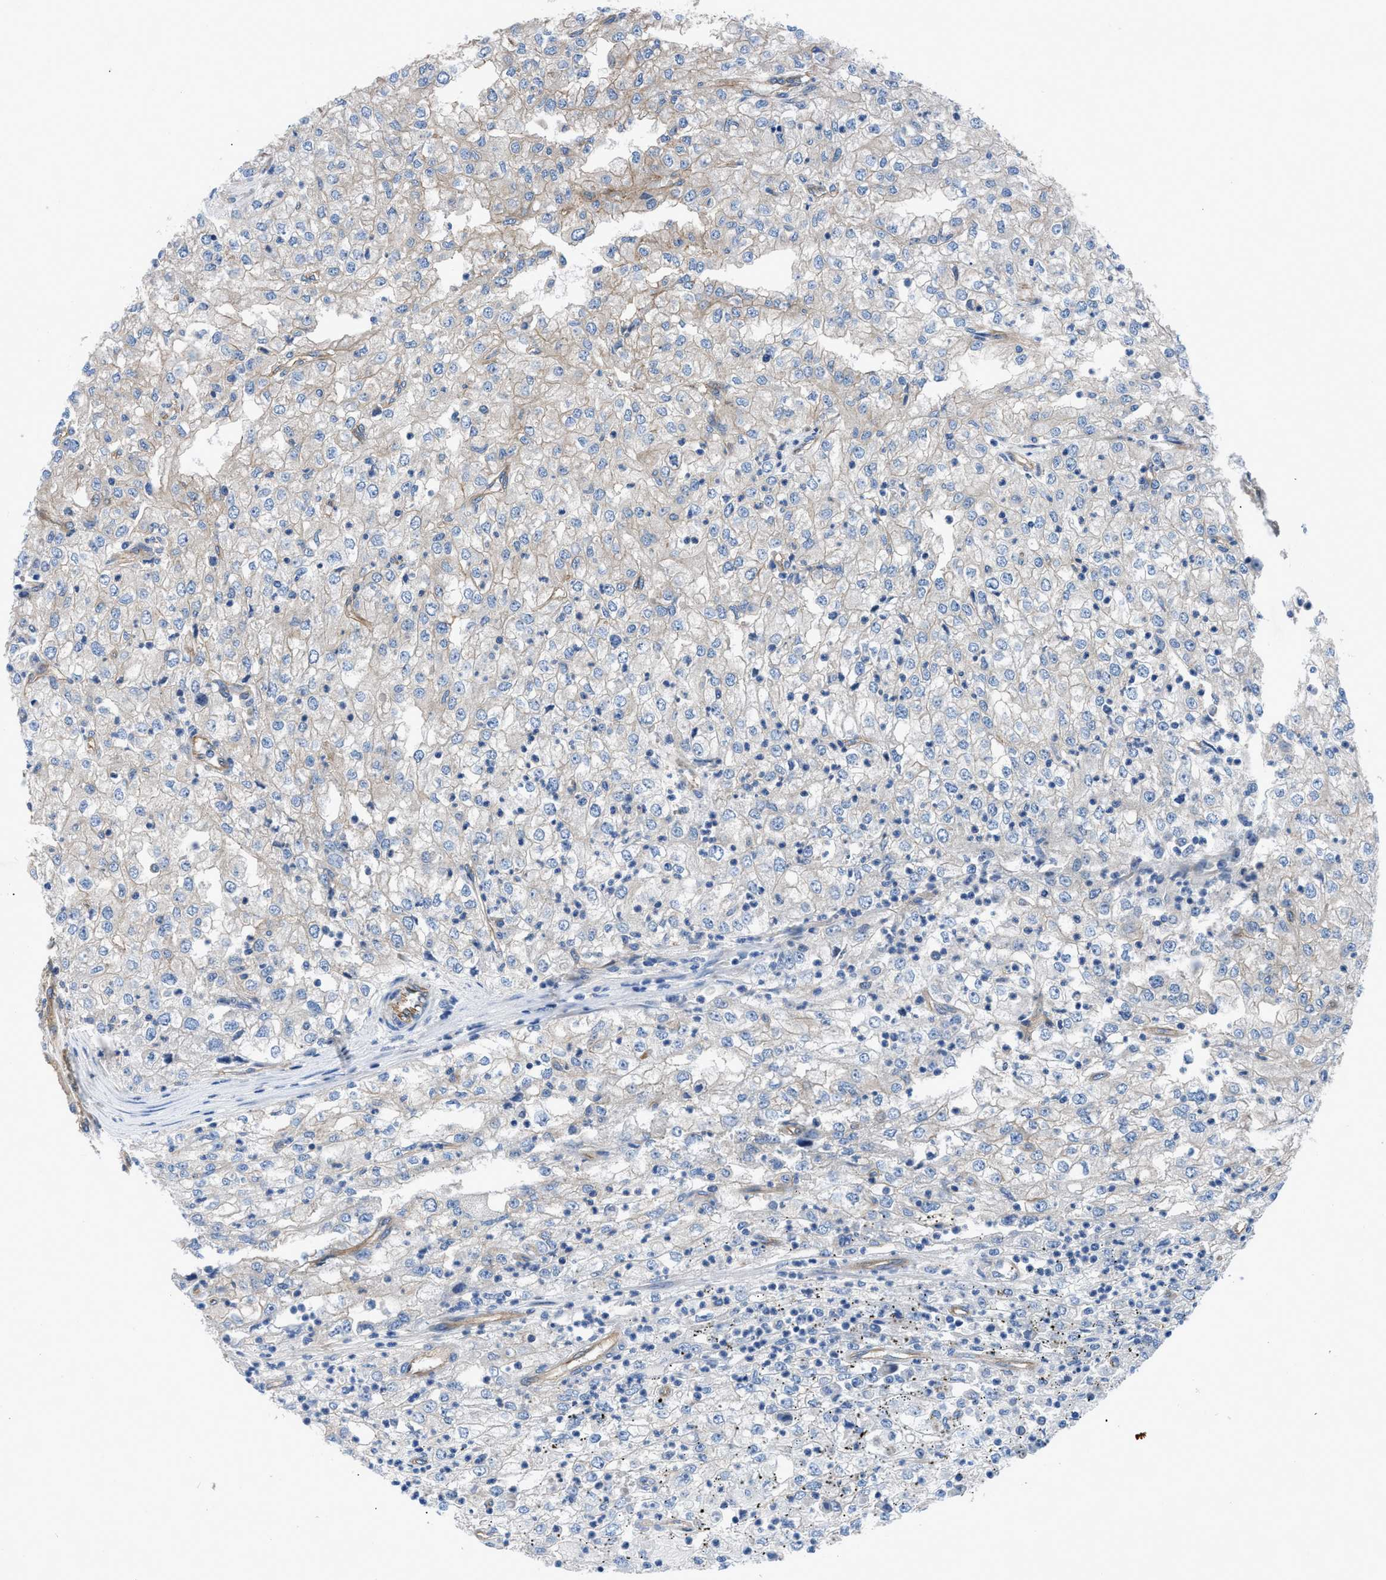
{"staining": {"intensity": "weak", "quantity": "25%-75%", "location": "cytoplasmic/membranous"}, "tissue": "renal cancer", "cell_type": "Tumor cells", "image_type": "cancer", "snomed": [{"axis": "morphology", "description": "Adenocarcinoma, NOS"}, {"axis": "topography", "description": "Kidney"}], "caption": "Protein positivity by immunohistochemistry (IHC) reveals weak cytoplasmic/membranous staining in approximately 25%-75% of tumor cells in renal adenocarcinoma. Immunohistochemistry stains the protein of interest in brown and the nuclei are stained blue.", "gene": "TRIP4", "patient": {"sex": "female", "age": 54}}